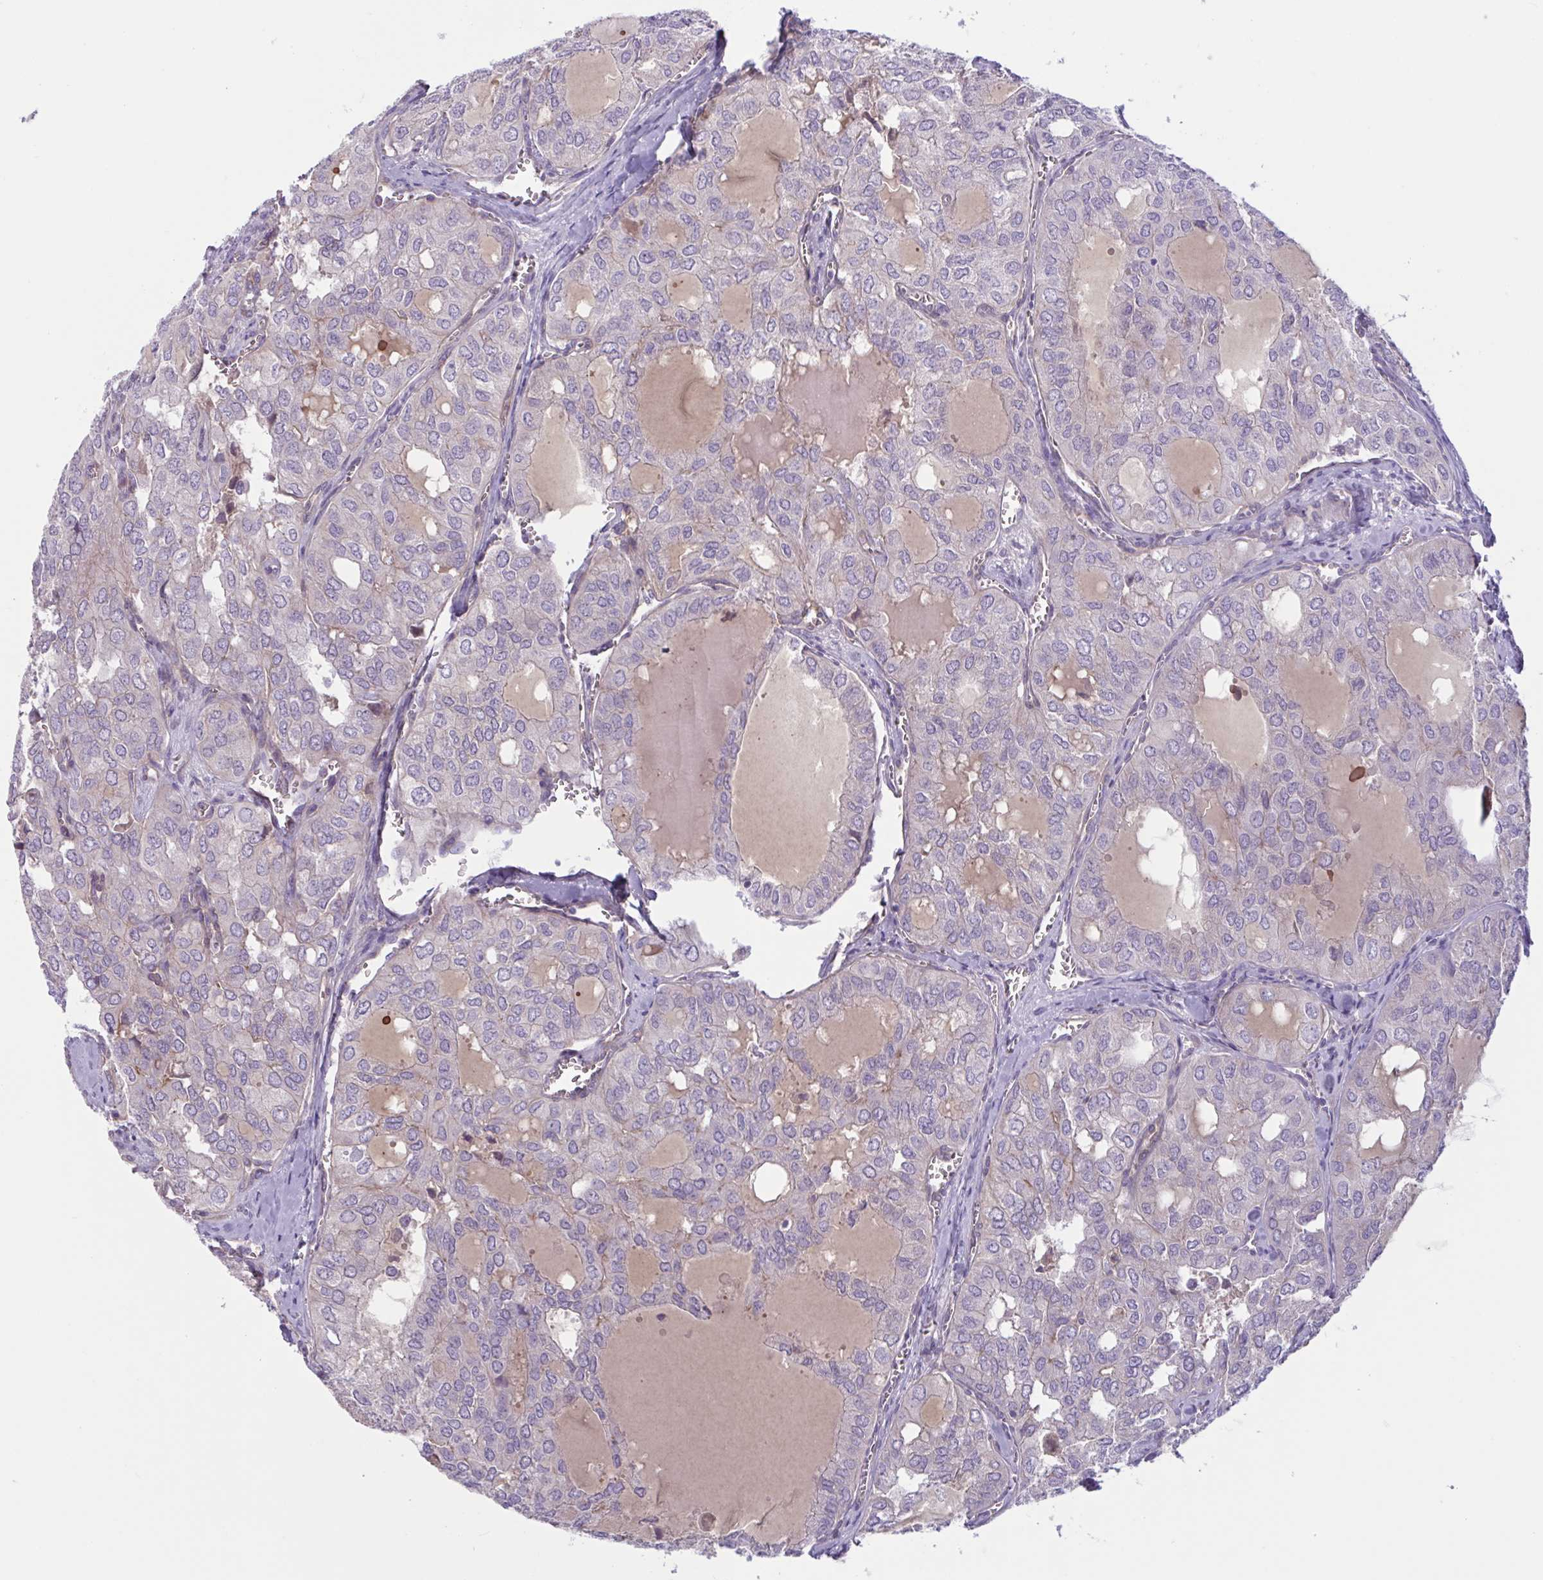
{"staining": {"intensity": "negative", "quantity": "none", "location": "none"}, "tissue": "thyroid cancer", "cell_type": "Tumor cells", "image_type": "cancer", "snomed": [{"axis": "morphology", "description": "Follicular adenoma carcinoma, NOS"}, {"axis": "topography", "description": "Thyroid gland"}], "caption": "Immunohistochemical staining of human thyroid cancer reveals no significant staining in tumor cells.", "gene": "TTC7B", "patient": {"sex": "male", "age": 75}}